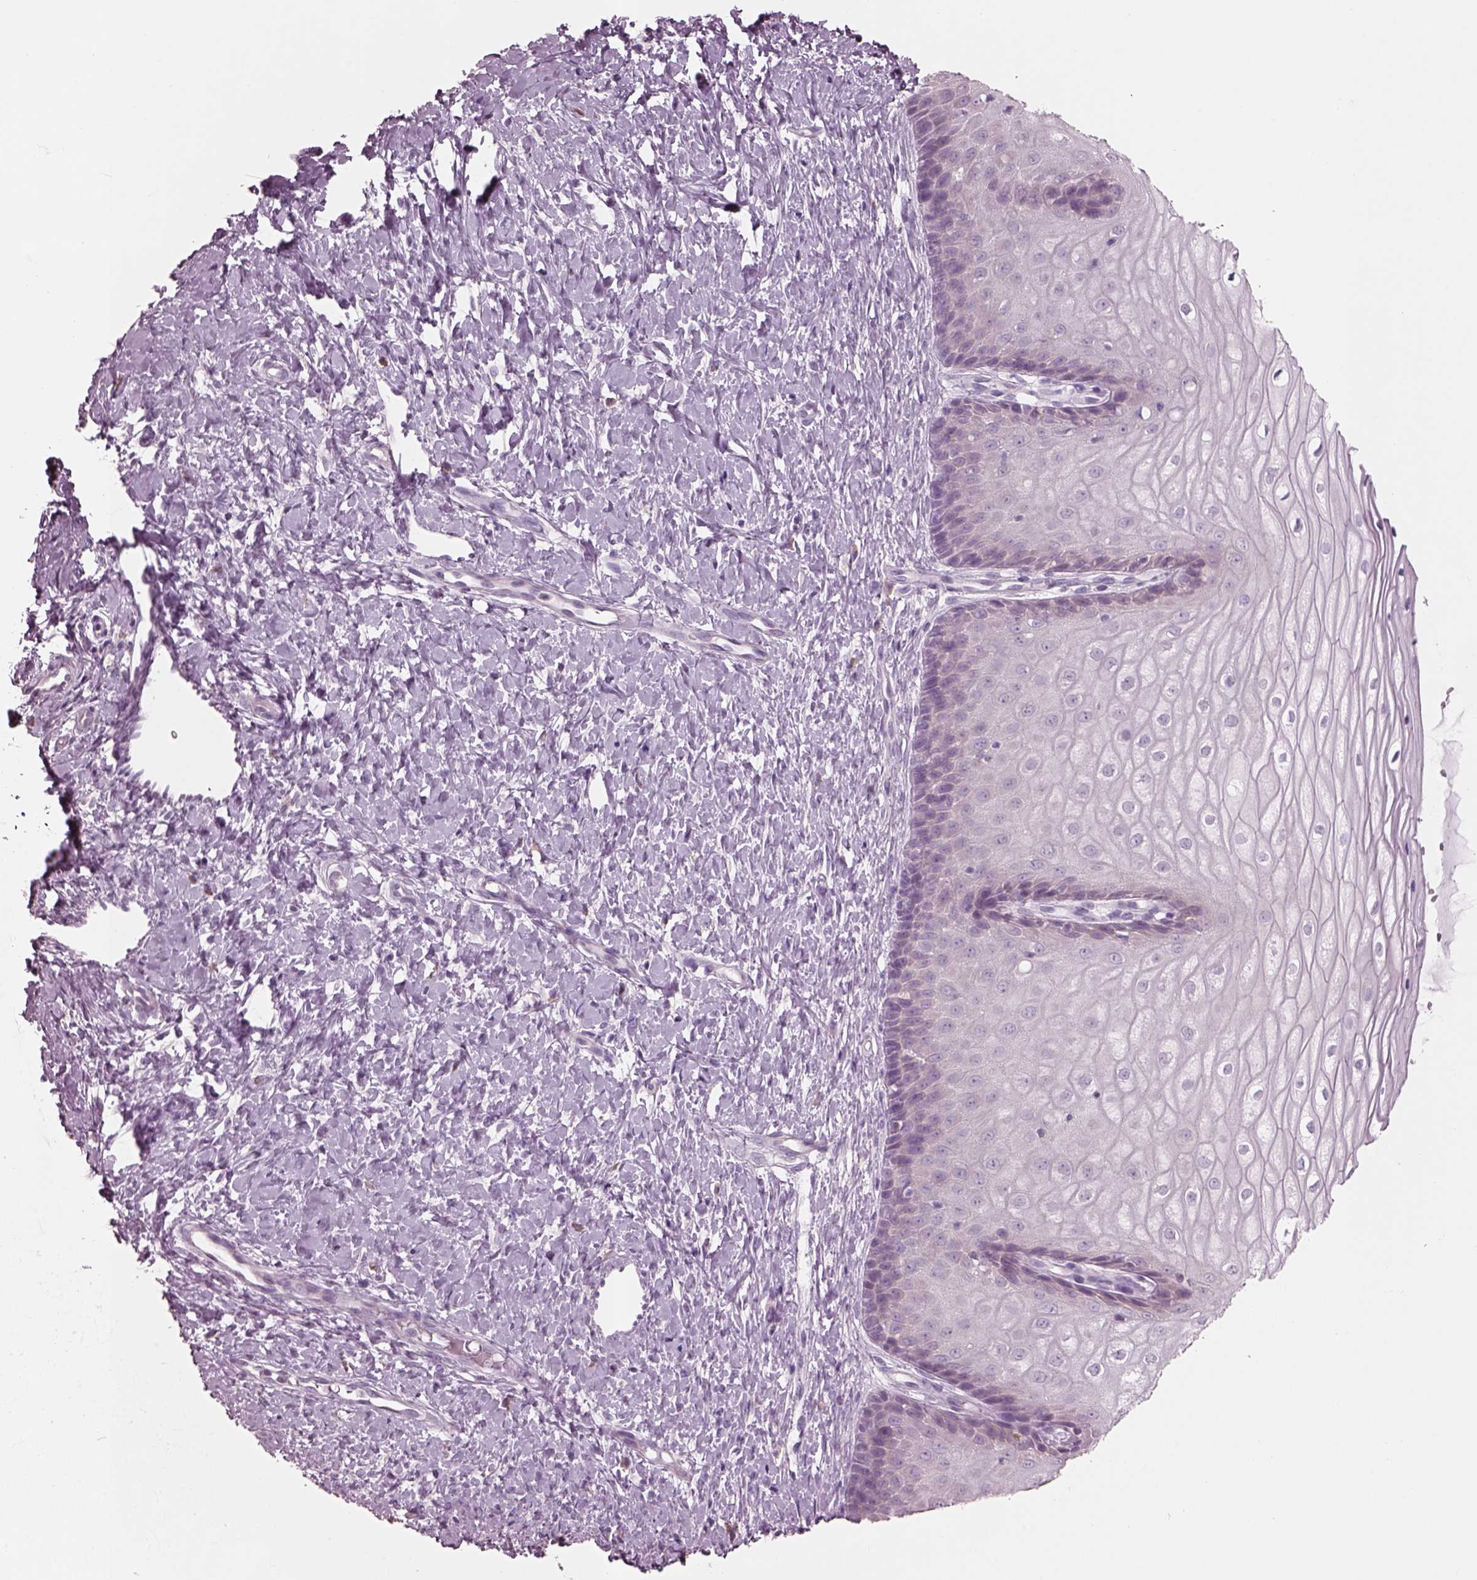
{"staining": {"intensity": "negative", "quantity": "none", "location": "none"}, "tissue": "cervix", "cell_type": "Glandular cells", "image_type": "normal", "snomed": [{"axis": "morphology", "description": "Normal tissue, NOS"}, {"axis": "topography", "description": "Cervix"}], "caption": "The photomicrograph demonstrates no staining of glandular cells in unremarkable cervix.", "gene": "SLC27A2", "patient": {"sex": "female", "age": 37}}